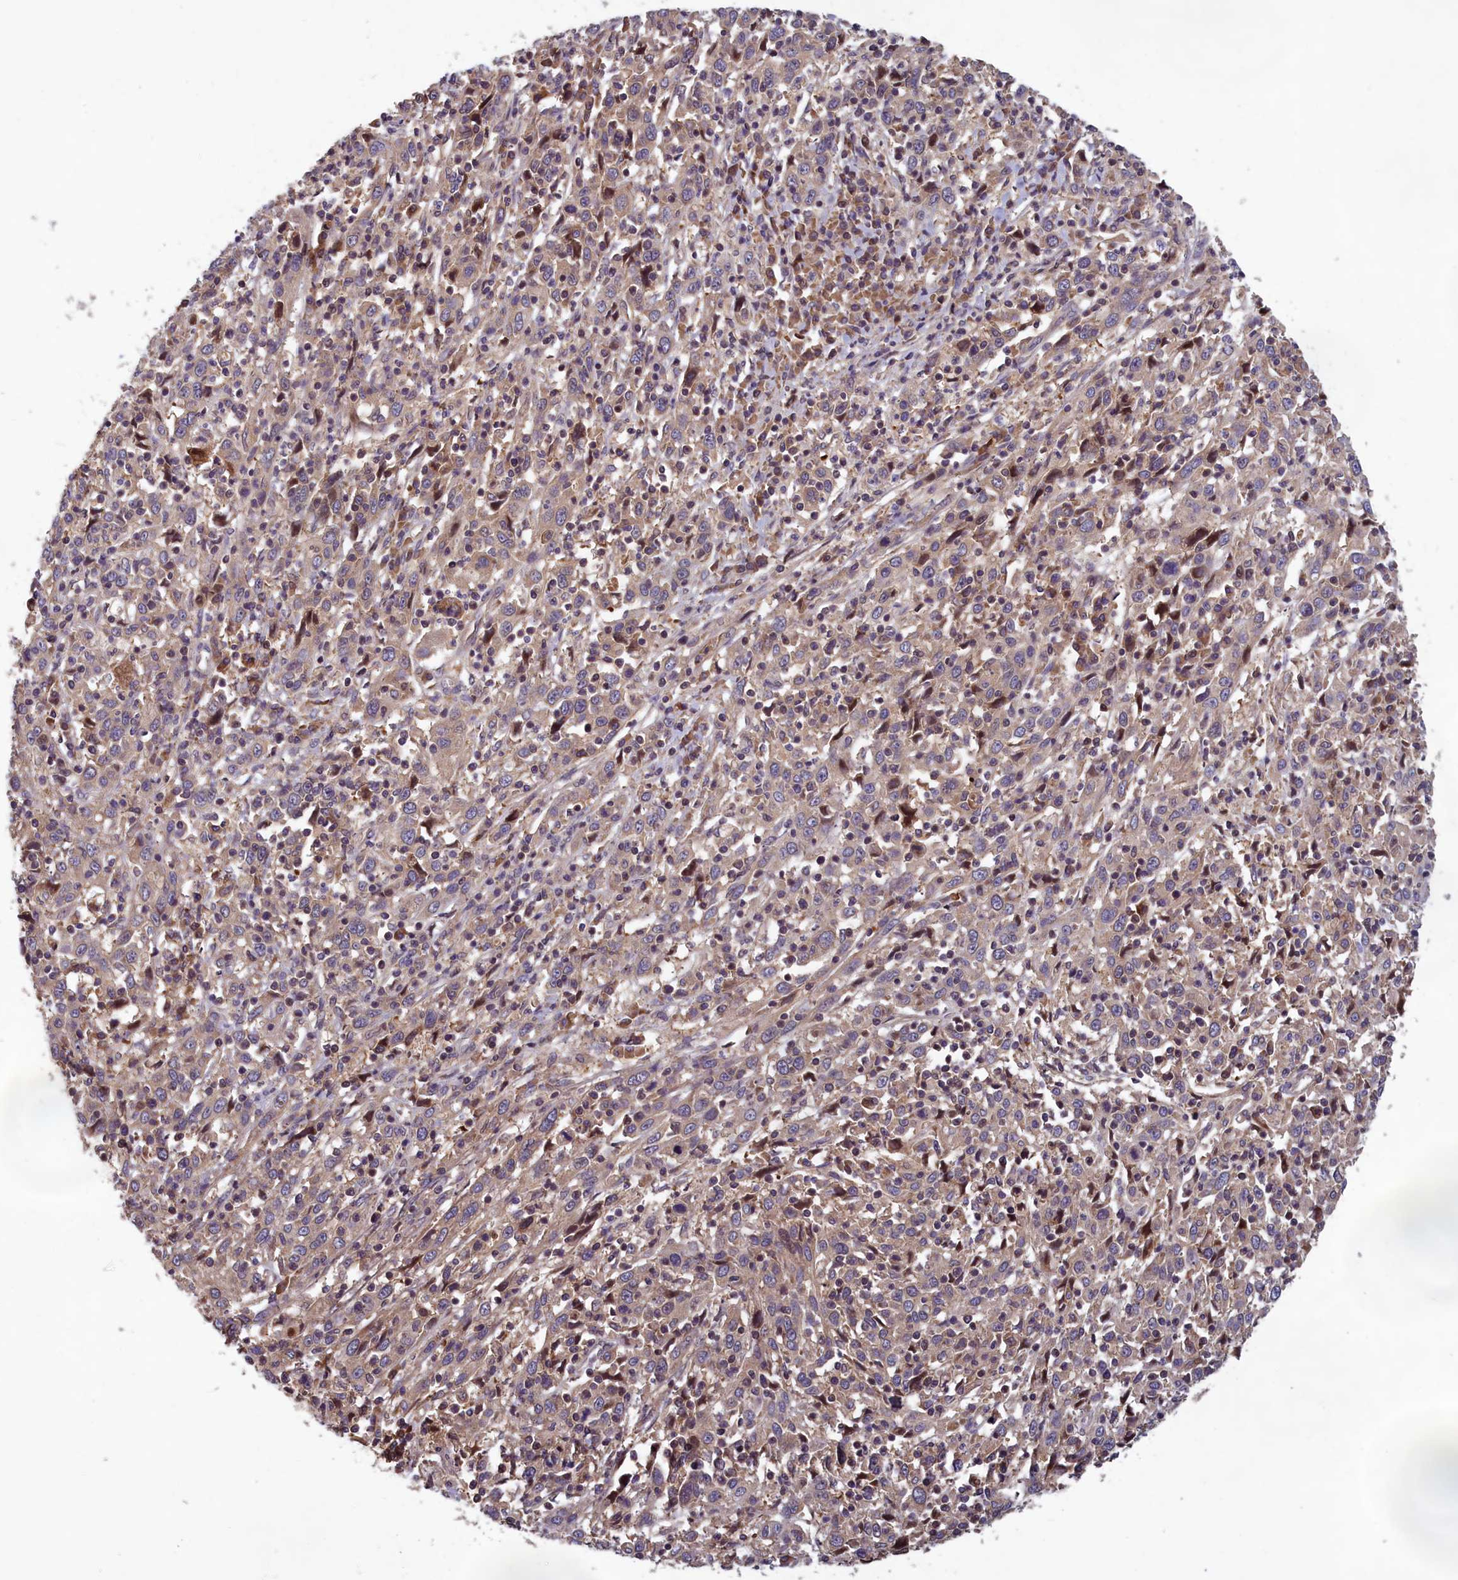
{"staining": {"intensity": "weak", "quantity": "25%-75%", "location": "cytoplasmic/membranous"}, "tissue": "cervical cancer", "cell_type": "Tumor cells", "image_type": "cancer", "snomed": [{"axis": "morphology", "description": "Squamous cell carcinoma, NOS"}, {"axis": "topography", "description": "Cervix"}], "caption": "Immunohistochemical staining of human squamous cell carcinoma (cervical) shows low levels of weak cytoplasmic/membranous protein staining in about 25%-75% of tumor cells.", "gene": "CCDC15", "patient": {"sex": "female", "age": 46}}